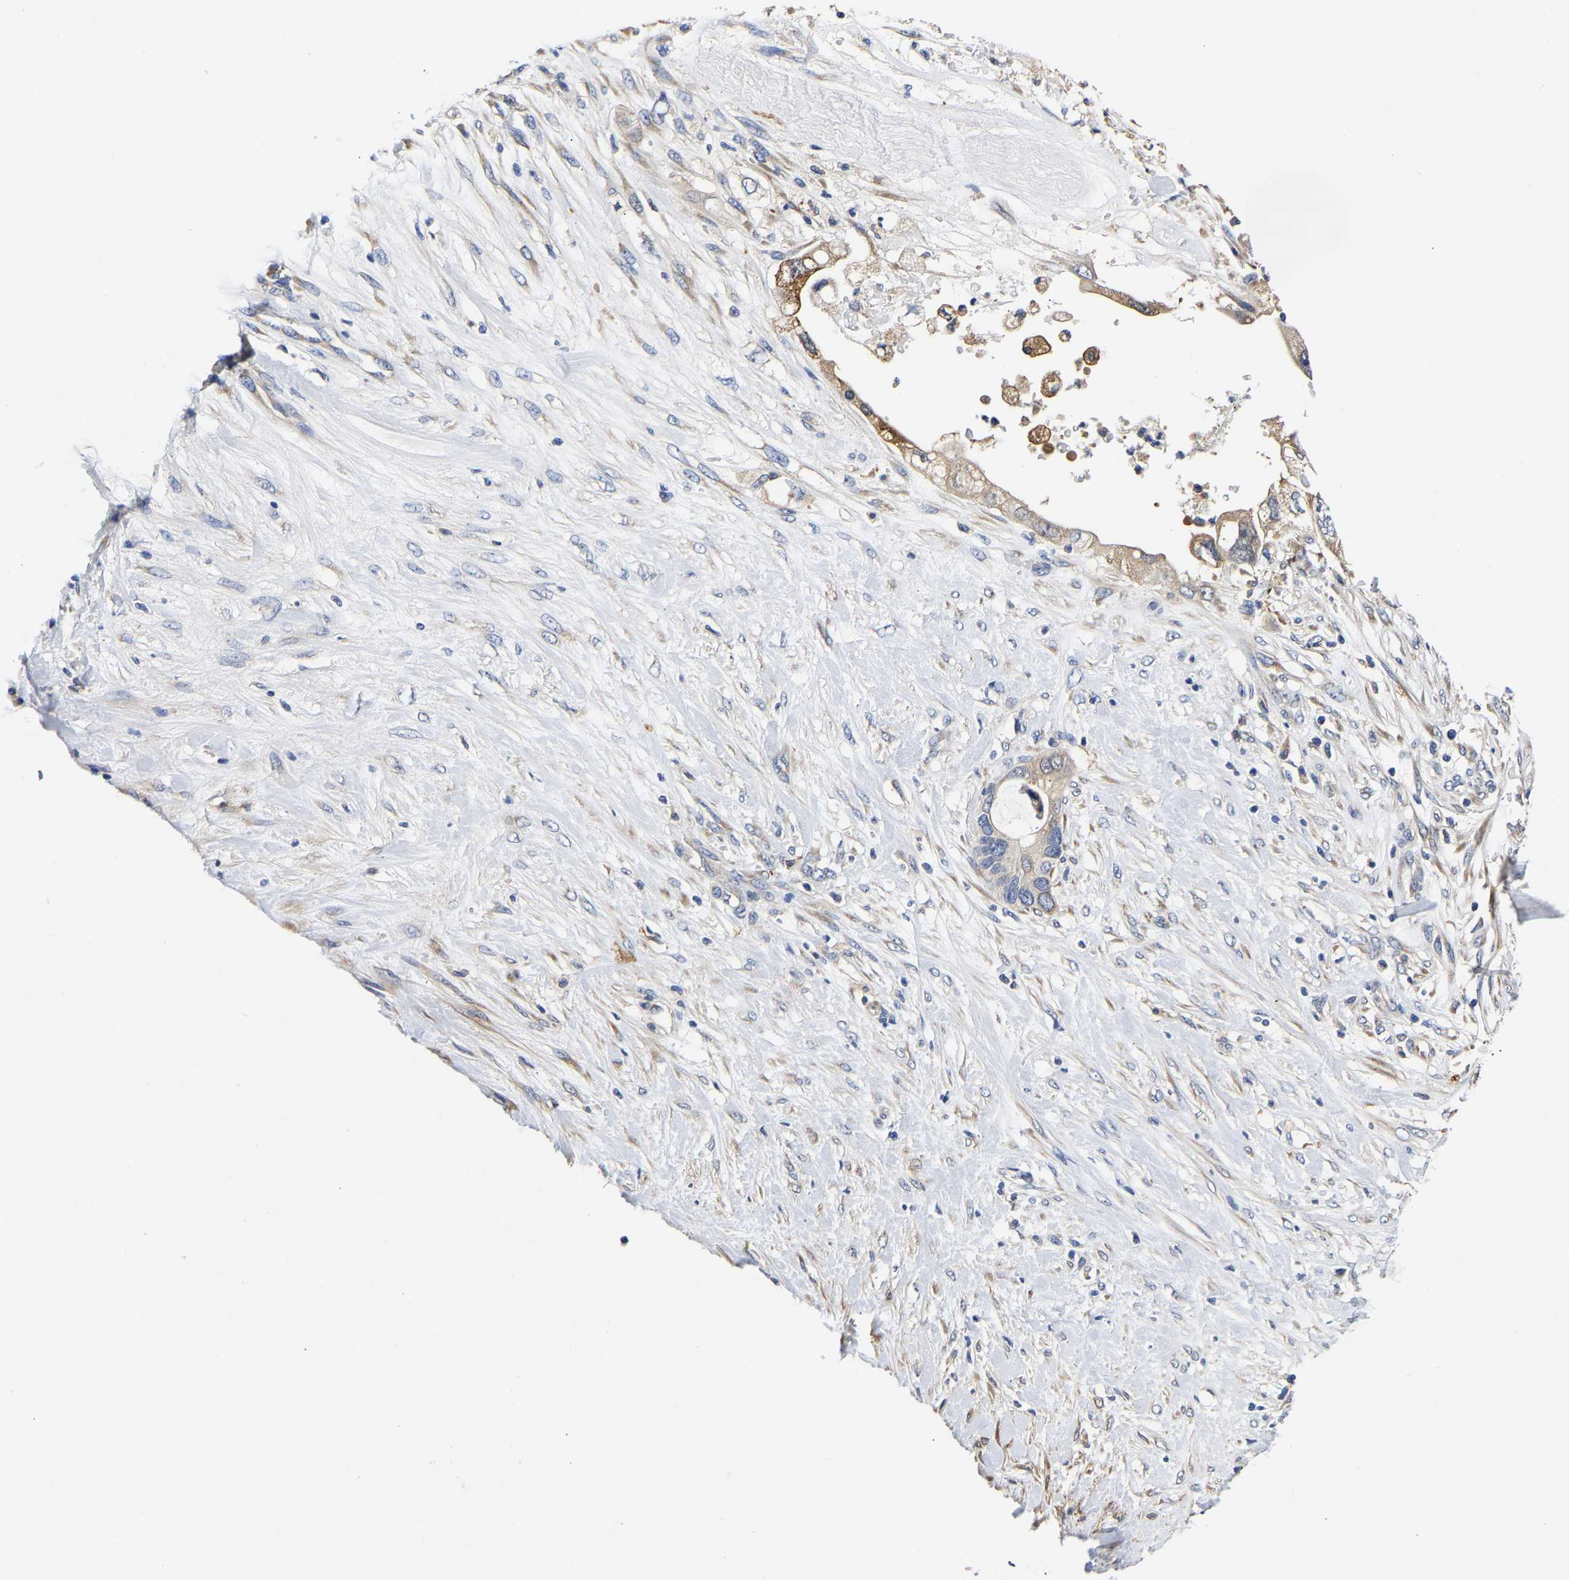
{"staining": {"intensity": "weak", "quantity": "25%-75%", "location": "cytoplasmic/membranous"}, "tissue": "pancreatic cancer", "cell_type": "Tumor cells", "image_type": "cancer", "snomed": [{"axis": "morphology", "description": "Adenocarcinoma, NOS"}, {"axis": "topography", "description": "Pancreas"}], "caption": "A brown stain highlights weak cytoplasmic/membranous expression of a protein in human adenocarcinoma (pancreatic) tumor cells.", "gene": "CCDC6", "patient": {"sex": "female", "age": 56}}